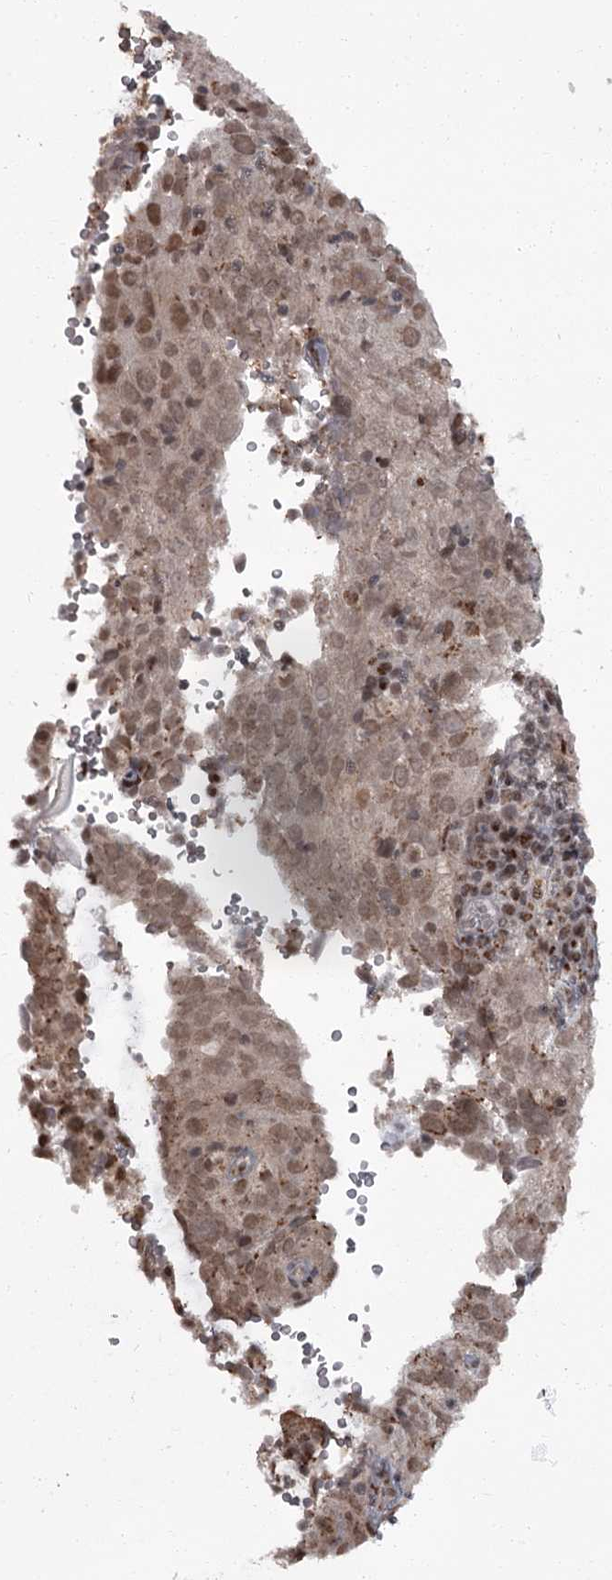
{"staining": {"intensity": "moderate", "quantity": ">75%", "location": "nuclear"}, "tissue": "cervical cancer", "cell_type": "Tumor cells", "image_type": "cancer", "snomed": [{"axis": "morphology", "description": "Squamous cell carcinoma, NOS"}, {"axis": "topography", "description": "Cervix"}], "caption": "A brown stain highlights moderate nuclear expression of a protein in human squamous cell carcinoma (cervical) tumor cells.", "gene": "CEP83", "patient": {"sex": "female", "age": 31}}